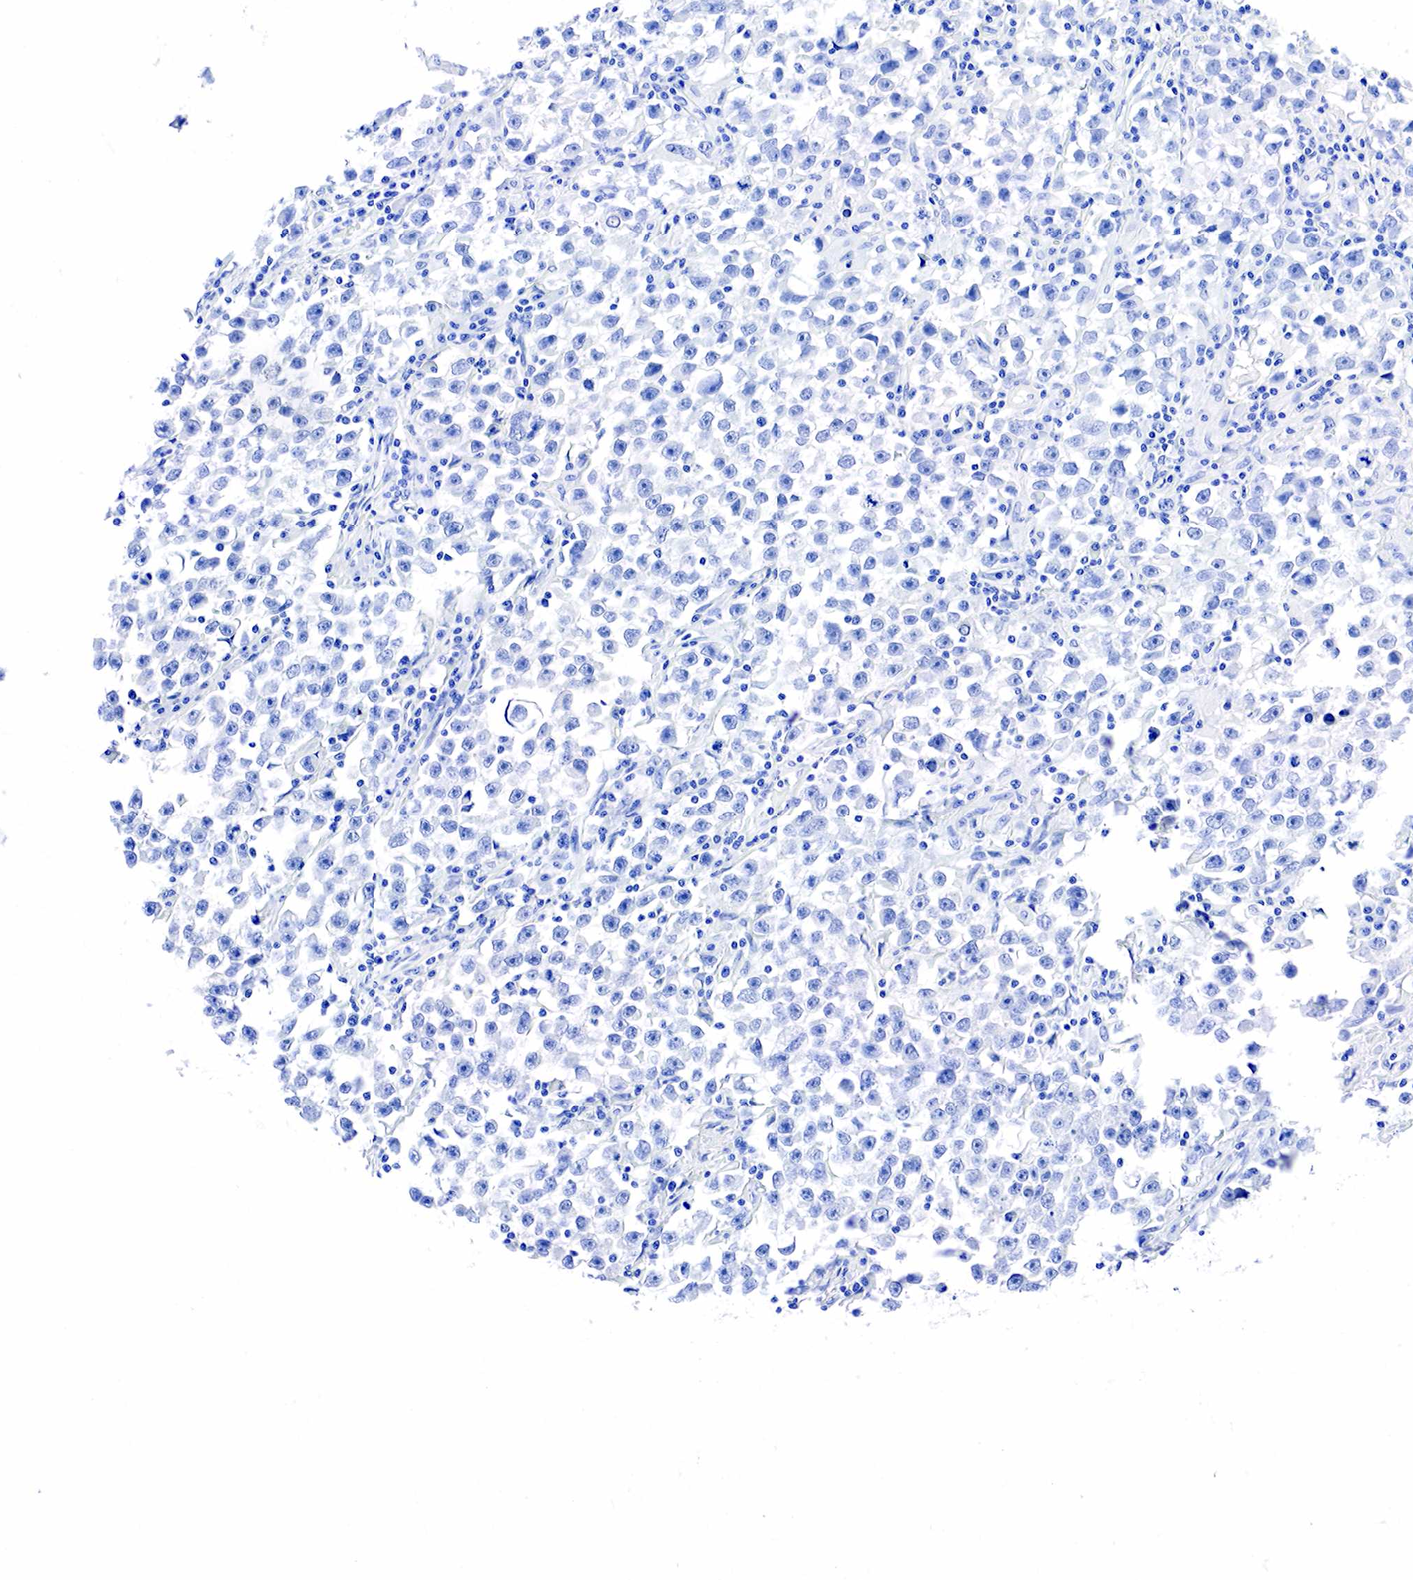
{"staining": {"intensity": "negative", "quantity": "none", "location": "none"}, "tissue": "testis cancer", "cell_type": "Tumor cells", "image_type": "cancer", "snomed": [{"axis": "morphology", "description": "Seminoma, NOS"}, {"axis": "topography", "description": "Testis"}], "caption": "Tumor cells show no significant protein expression in testis cancer.", "gene": "KRT18", "patient": {"sex": "male", "age": 33}}